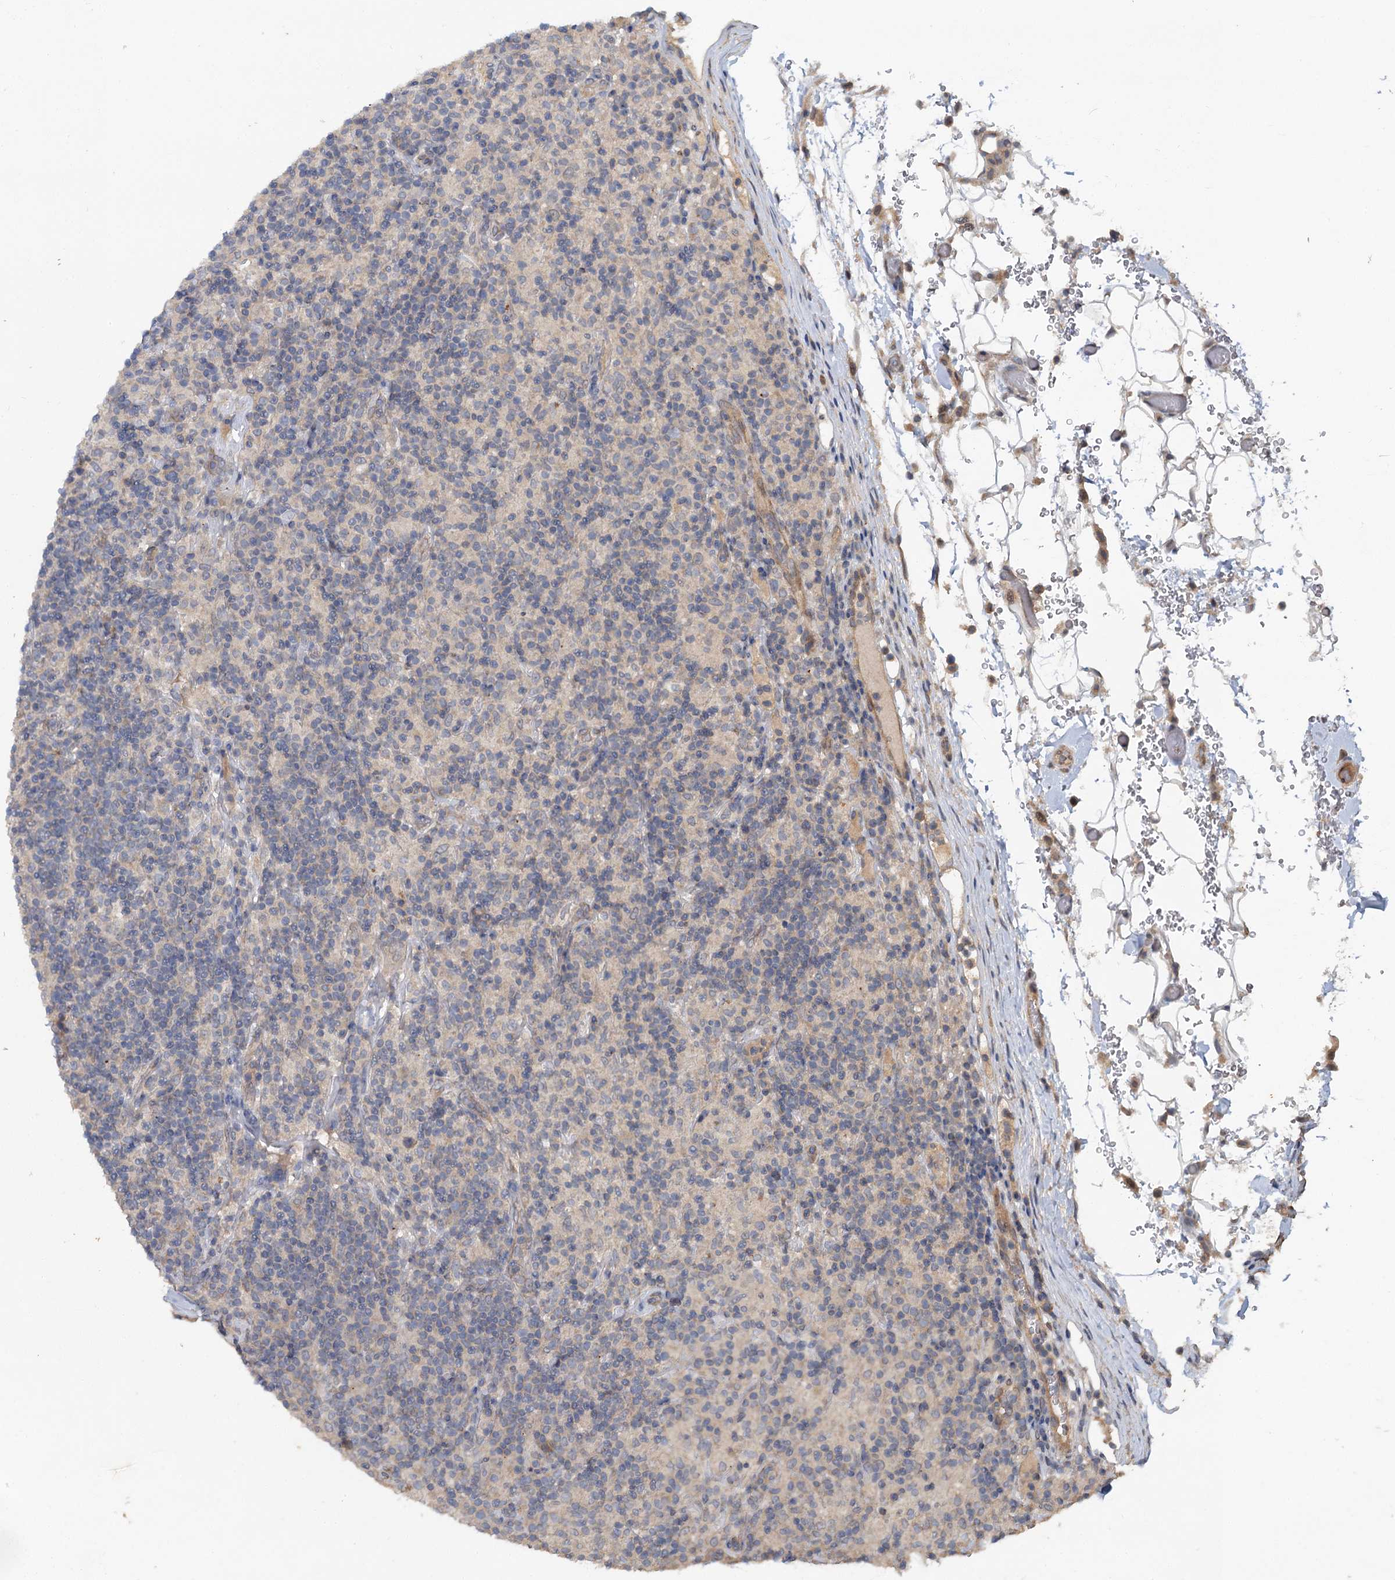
{"staining": {"intensity": "negative", "quantity": "none", "location": "none"}, "tissue": "lymphoma", "cell_type": "Tumor cells", "image_type": "cancer", "snomed": [{"axis": "morphology", "description": "Hodgkin's disease, NOS"}, {"axis": "topography", "description": "Lymph node"}], "caption": "High magnification brightfield microscopy of lymphoma stained with DAB (brown) and counterstained with hematoxylin (blue): tumor cells show no significant staining. The staining was performed using DAB (3,3'-diaminobenzidine) to visualize the protein expression in brown, while the nuclei were stained in blue with hematoxylin (Magnification: 20x).", "gene": "ZNF324", "patient": {"sex": "male", "age": 70}}